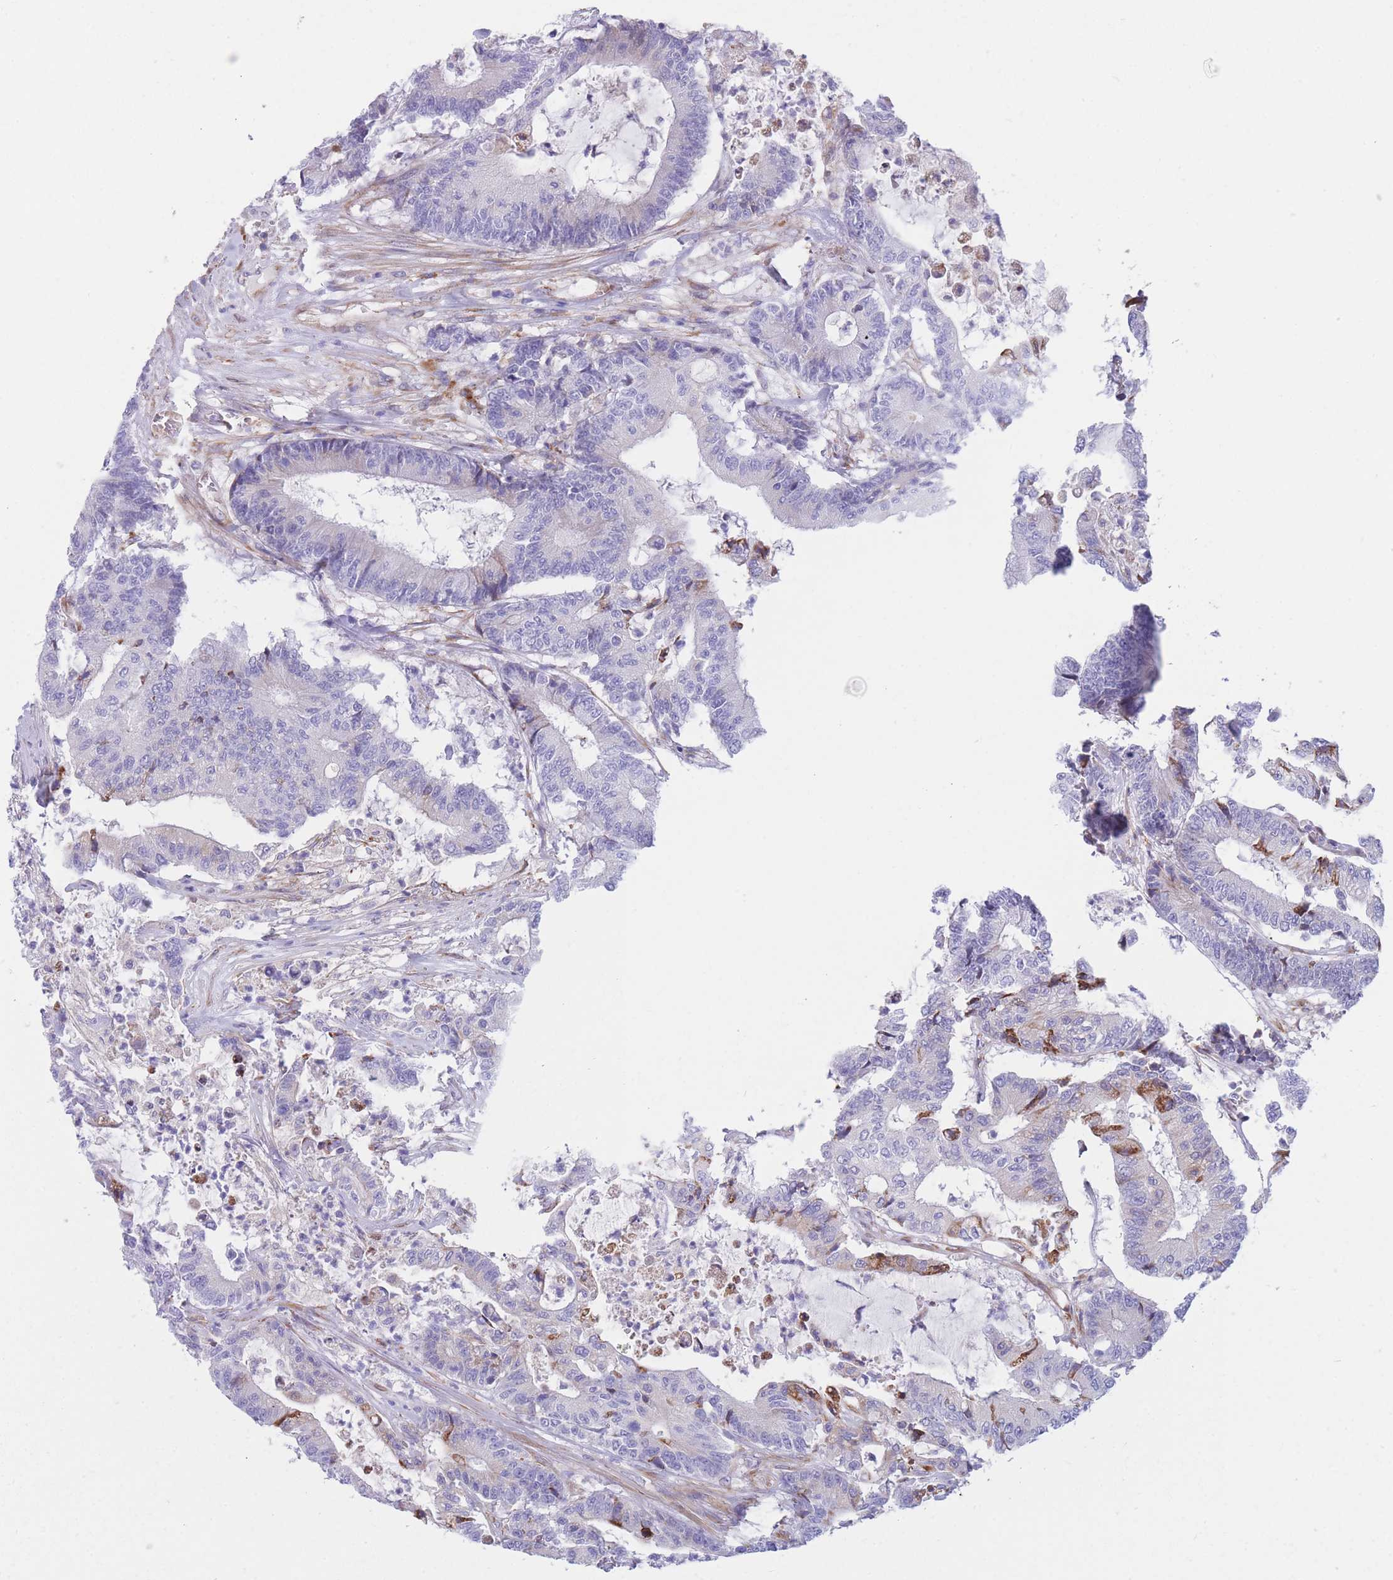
{"staining": {"intensity": "negative", "quantity": "none", "location": "none"}, "tissue": "colorectal cancer", "cell_type": "Tumor cells", "image_type": "cancer", "snomed": [{"axis": "morphology", "description": "Adenocarcinoma, NOS"}, {"axis": "topography", "description": "Colon"}], "caption": "DAB immunohistochemical staining of colorectal cancer (adenocarcinoma) shows no significant expression in tumor cells.", "gene": "DET1", "patient": {"sex": "female", "age": 84}}